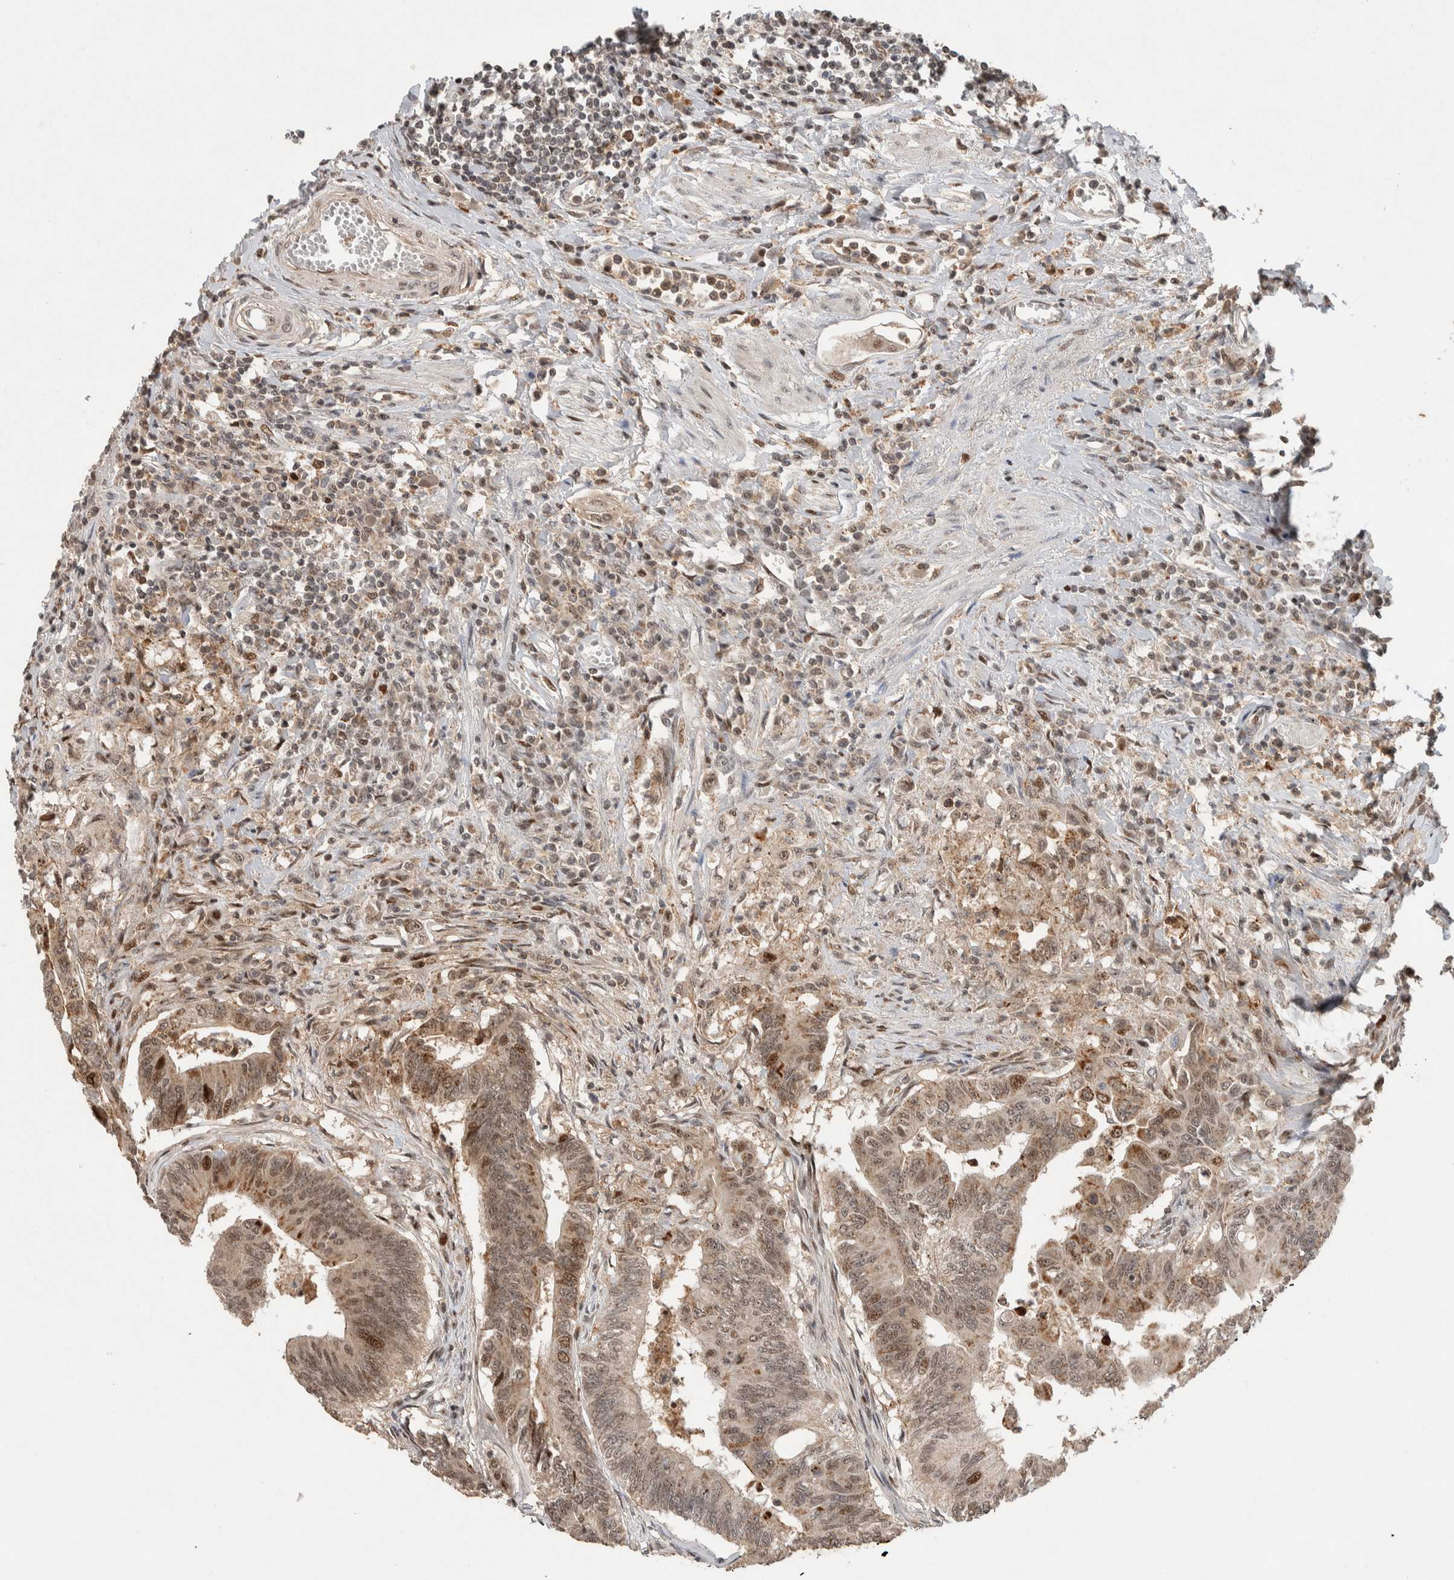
{"staining": {"intensity": "weak", "quantity": "25%-75%", "location": "nuclear"}, "tissue": "colorectal cancer", "cell_type": "Tumor cells", "image_type": "cancer", "snomed": [{"axis": "morphology", "description": "Adenoma, NOS"}, {"axis": "morphology", "description": "Adenocarcinoma, NOS"}, {"axis": "topography", "description": "Colon"}], "caption": "IHC of colorectal cancer exhibits low levels of weak nuclear expression in approximately 25%-75% of tumor cells. Nuclei are stained in blue.", "gene": "ZNF521", "patient": {"sex": "male", "age": 79}}